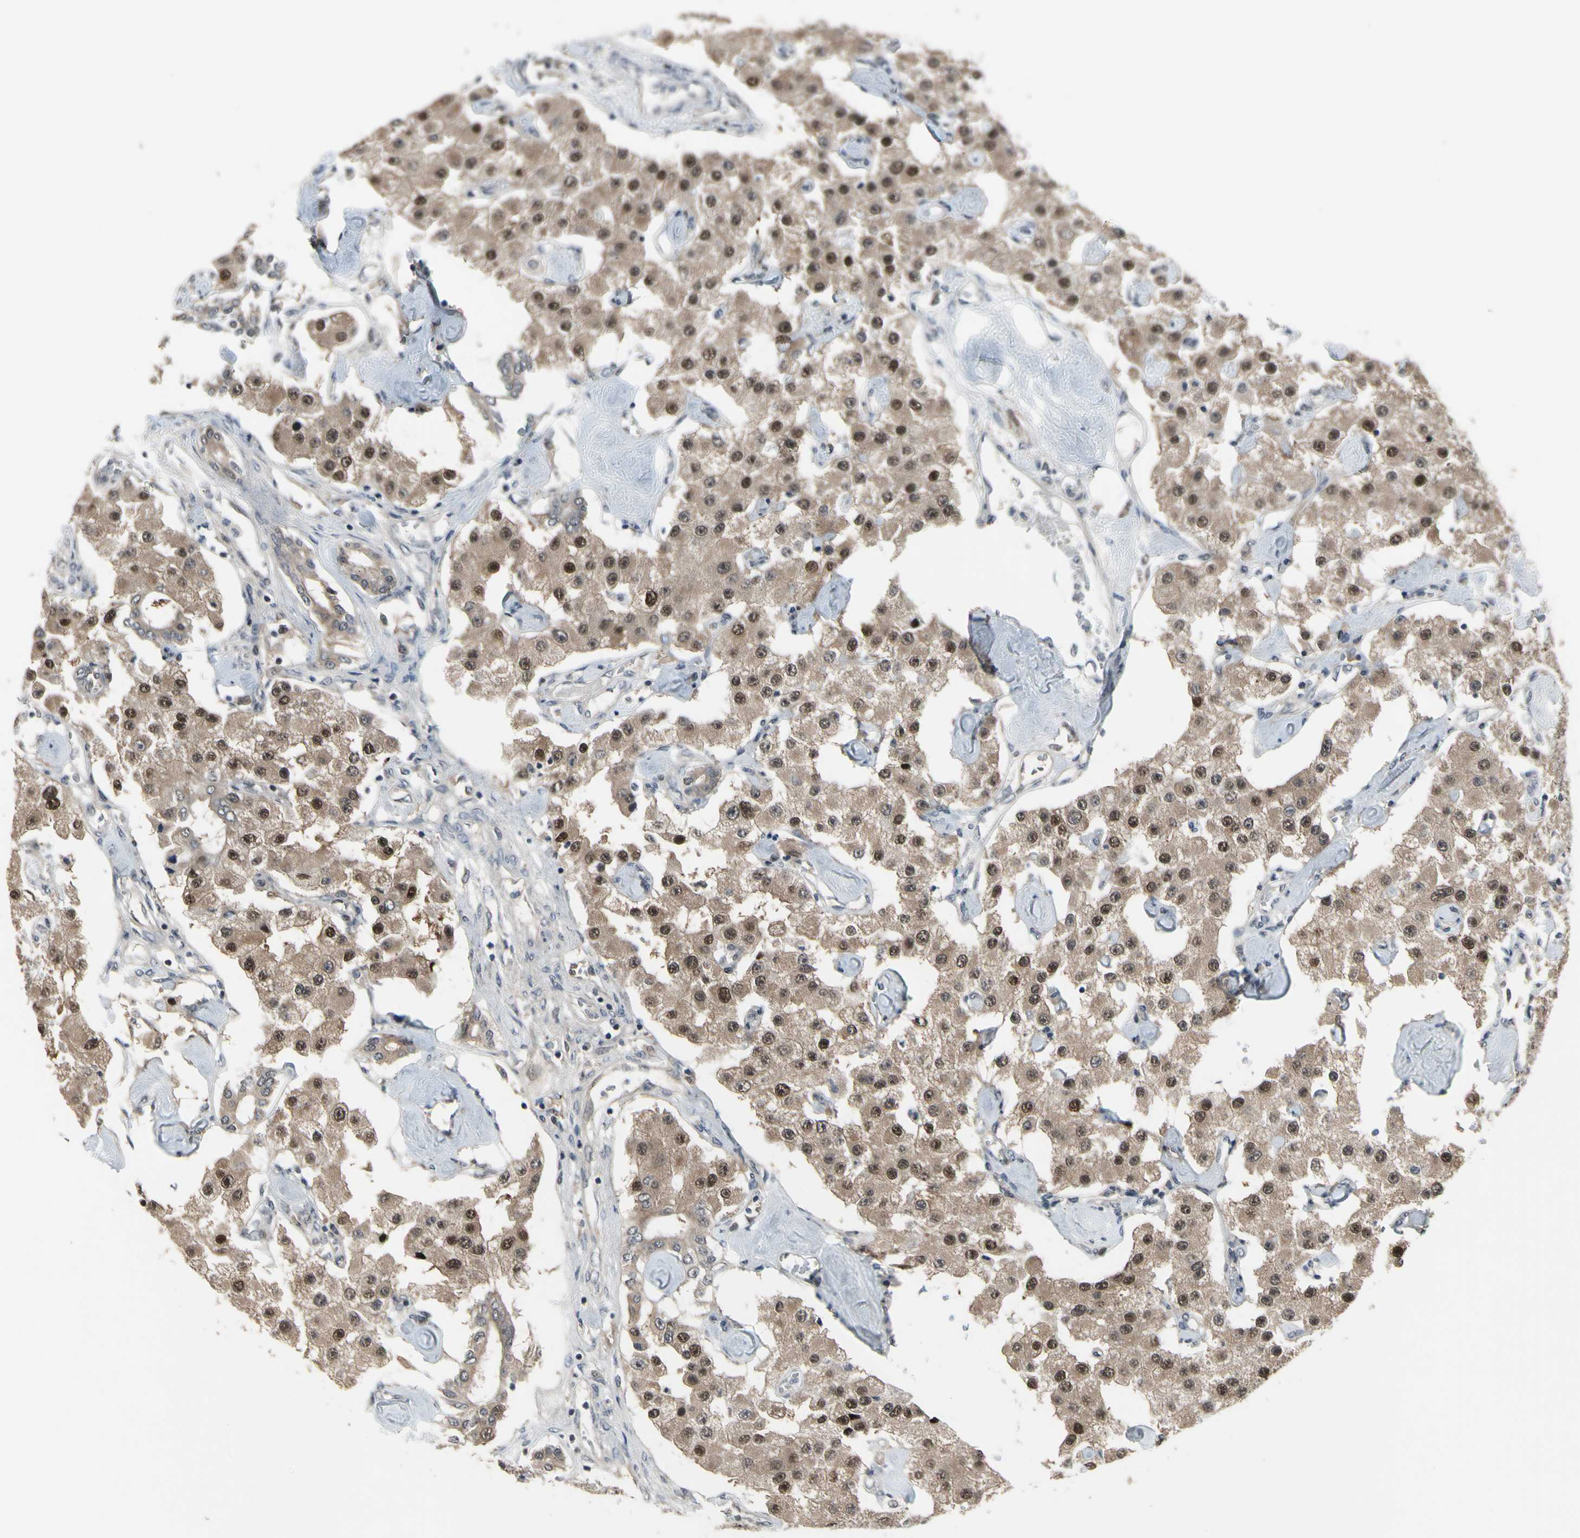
{"staining": {"intensity": "moderate", "quantity": ">75%", "location": "cytoplasmic/membranous,nuclear"}, "tissue": "carcinoid", "cell_type": "Tumor cells", "image_type": "cancer", "snomed": [{"axis": "morphology", "description": "Carcinoid, malignant, NOS"}, {"axis": "topography", "description": "Pancreas"}], "caption": "High-power microscopy captured an immunohistochemistry (IHC) micrograph of carcinoid (malignant), revealing moderate cytoplasmic/membranous and nuclear staining in approximately >75% of tumor cells.", "gene": "HSPA4", "patient": {"sex": "male", "age": 41}}